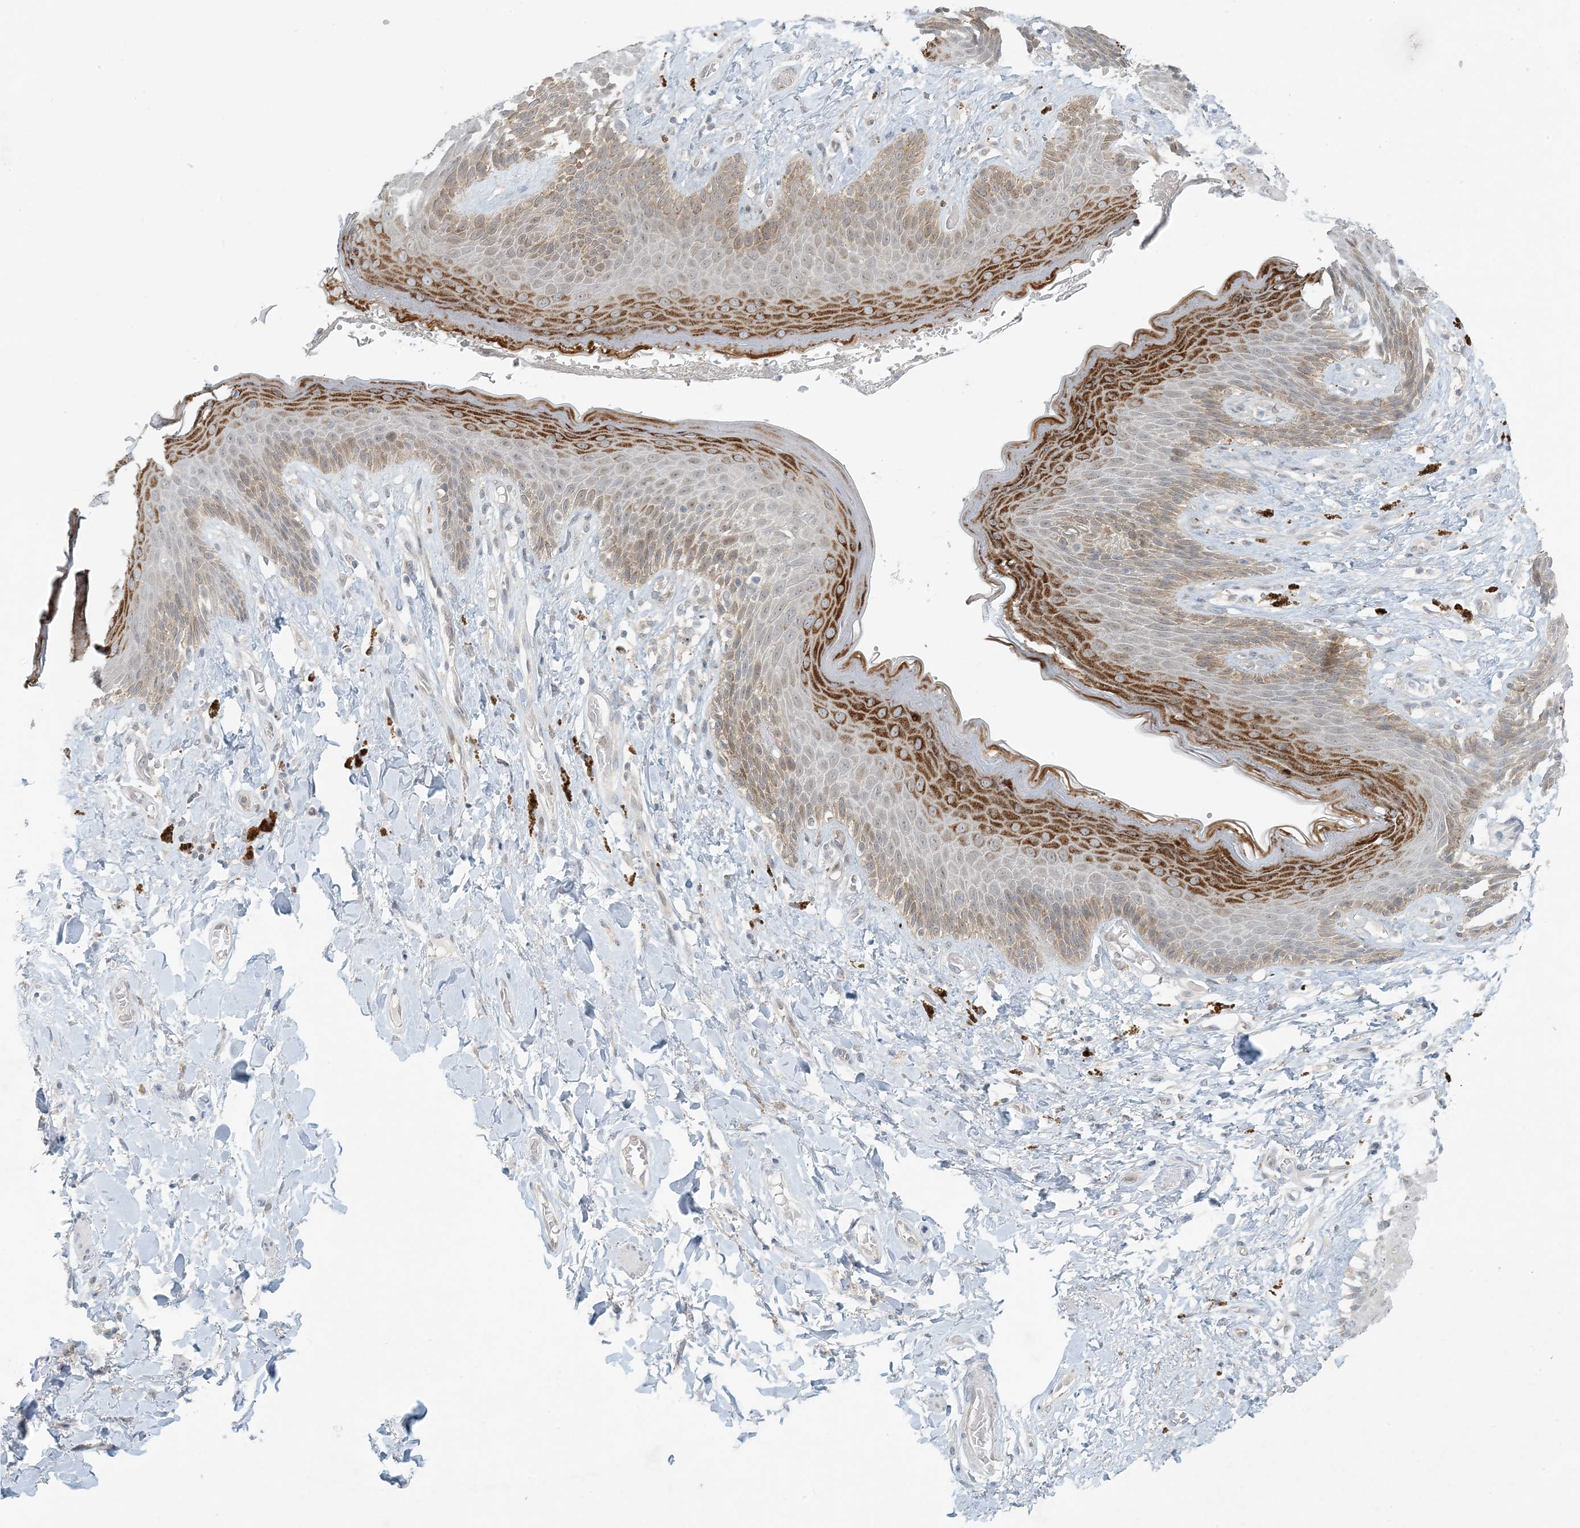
{"staining": {"intensity": "strong", "quantity": "<25%", "location": "cytoplasmic/membranous"}, "tissue": "skin", "cell_type": "Epidermal cells", "image_type": "normal", "snomed": [{"axis": "morphology", "description": "Normal tissue, NOS"}, {"axis": "topography", "description": "Anal"}], "caption": "Skin was stained to show a protein in brown. There is medium levels of strong cytoplasmic/membranous positivity in approximately <25% of epidermal cells. The protein is stained brown, and the nuclei are stained in blue (DAB IHC with brightfield microscopy, high magnification).", "gene": "OBI1", "patient": {"sex": "female", "age": 78}}